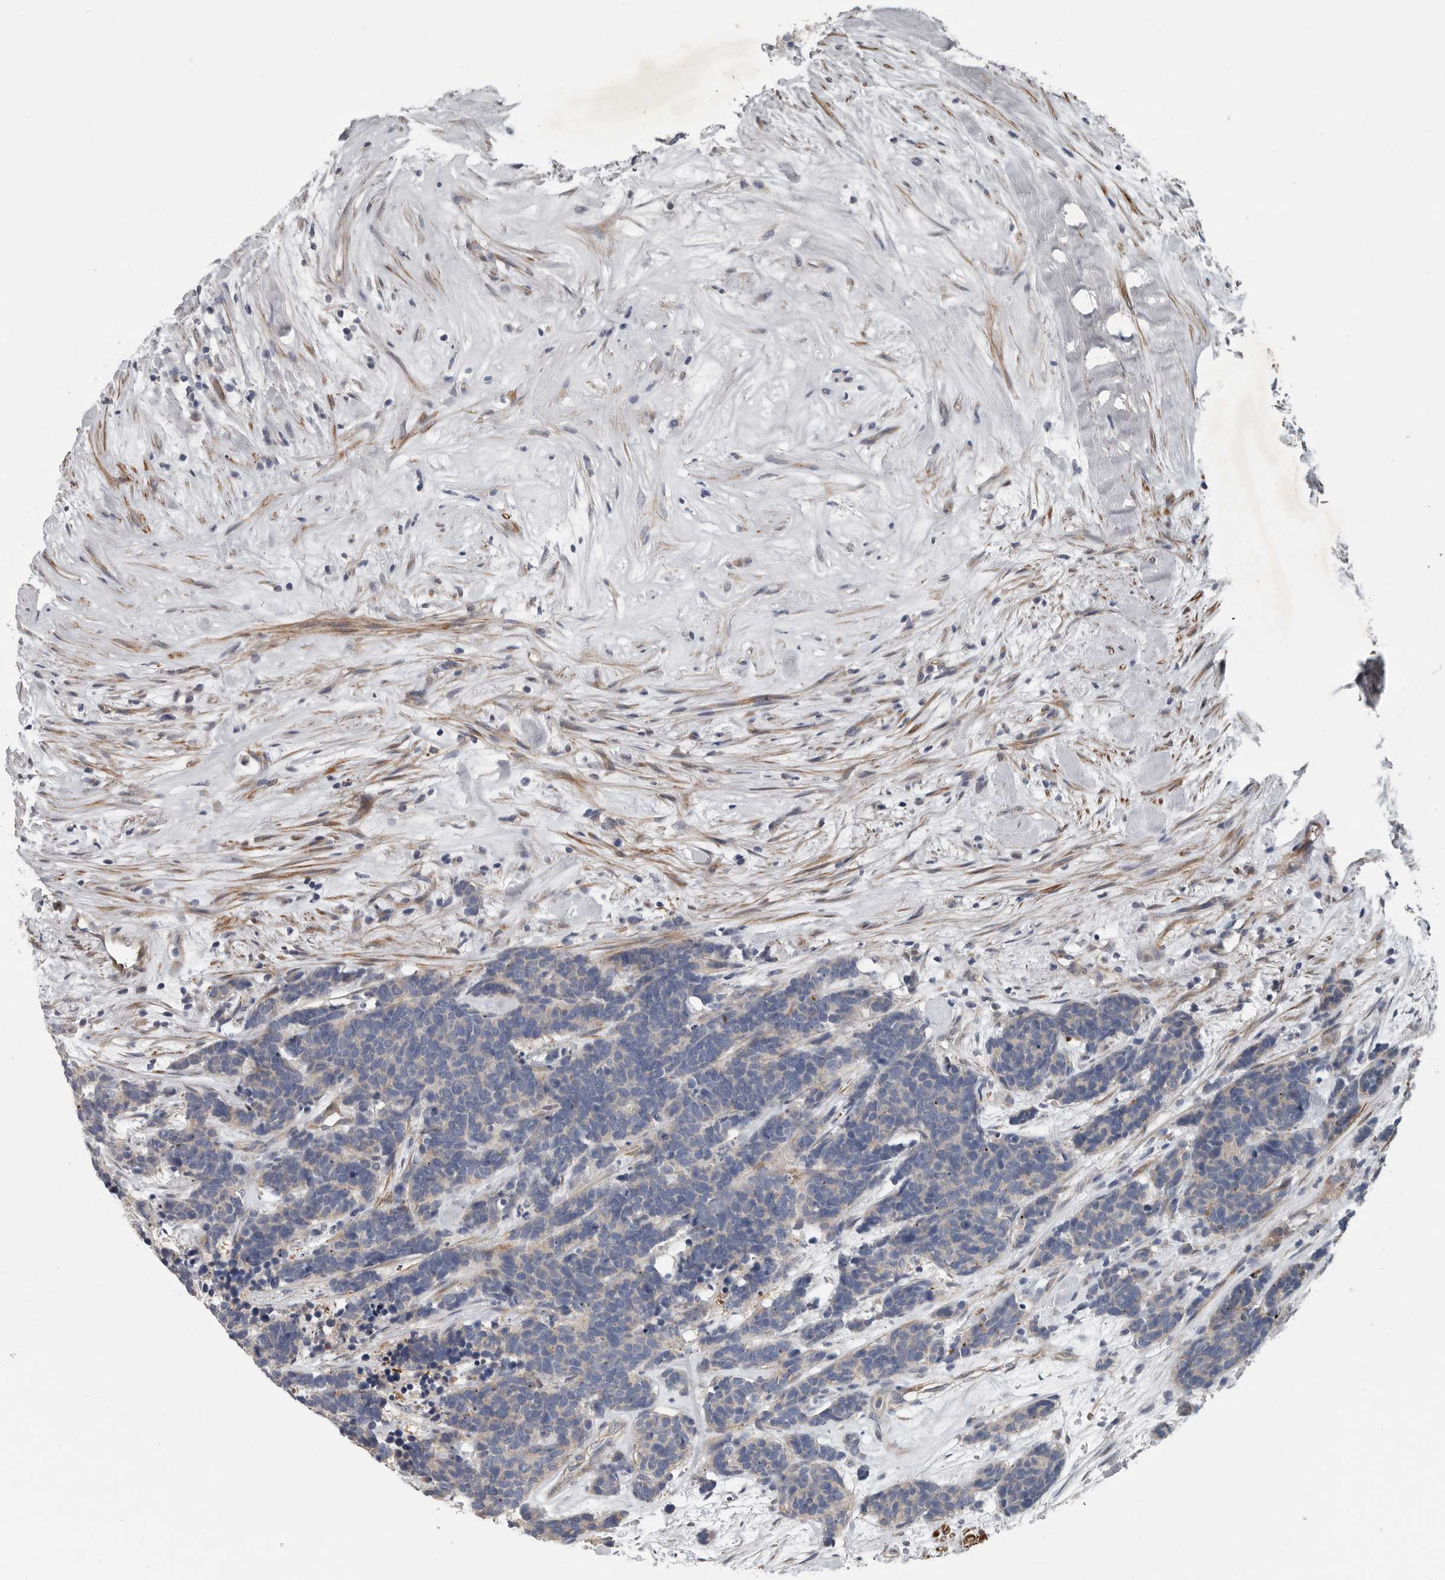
{"staining": {"intensity": "weak", "quantity": "<25%", "location": "cytoplasmic/membranous"}, "tissue": "carcinoid", "cell_type": "Tumor cells", "image_type": "cancer", "snomed": [{"axis": "morphology", "description": "Carcinoma, NOS"}, {"axis": "morphology", "description": "Carcinoid, malignant, NOS"}, {"axis": "topography", "description": "Urinary bladder"}], "caption": "Immunohistochemistry (IHC) histopathology image of neoplastic tissue: human carcinoid stained with DAB demonstrates no significant protein staining in tumor cells. The staining was performed using DAB to visualize the protein expression in brown, while the nuclei were stained in blue with hematoxylin (Magnification: 20x).", "gene": "DPY19L4", "patient": {"sex": "male", "age": 57}}